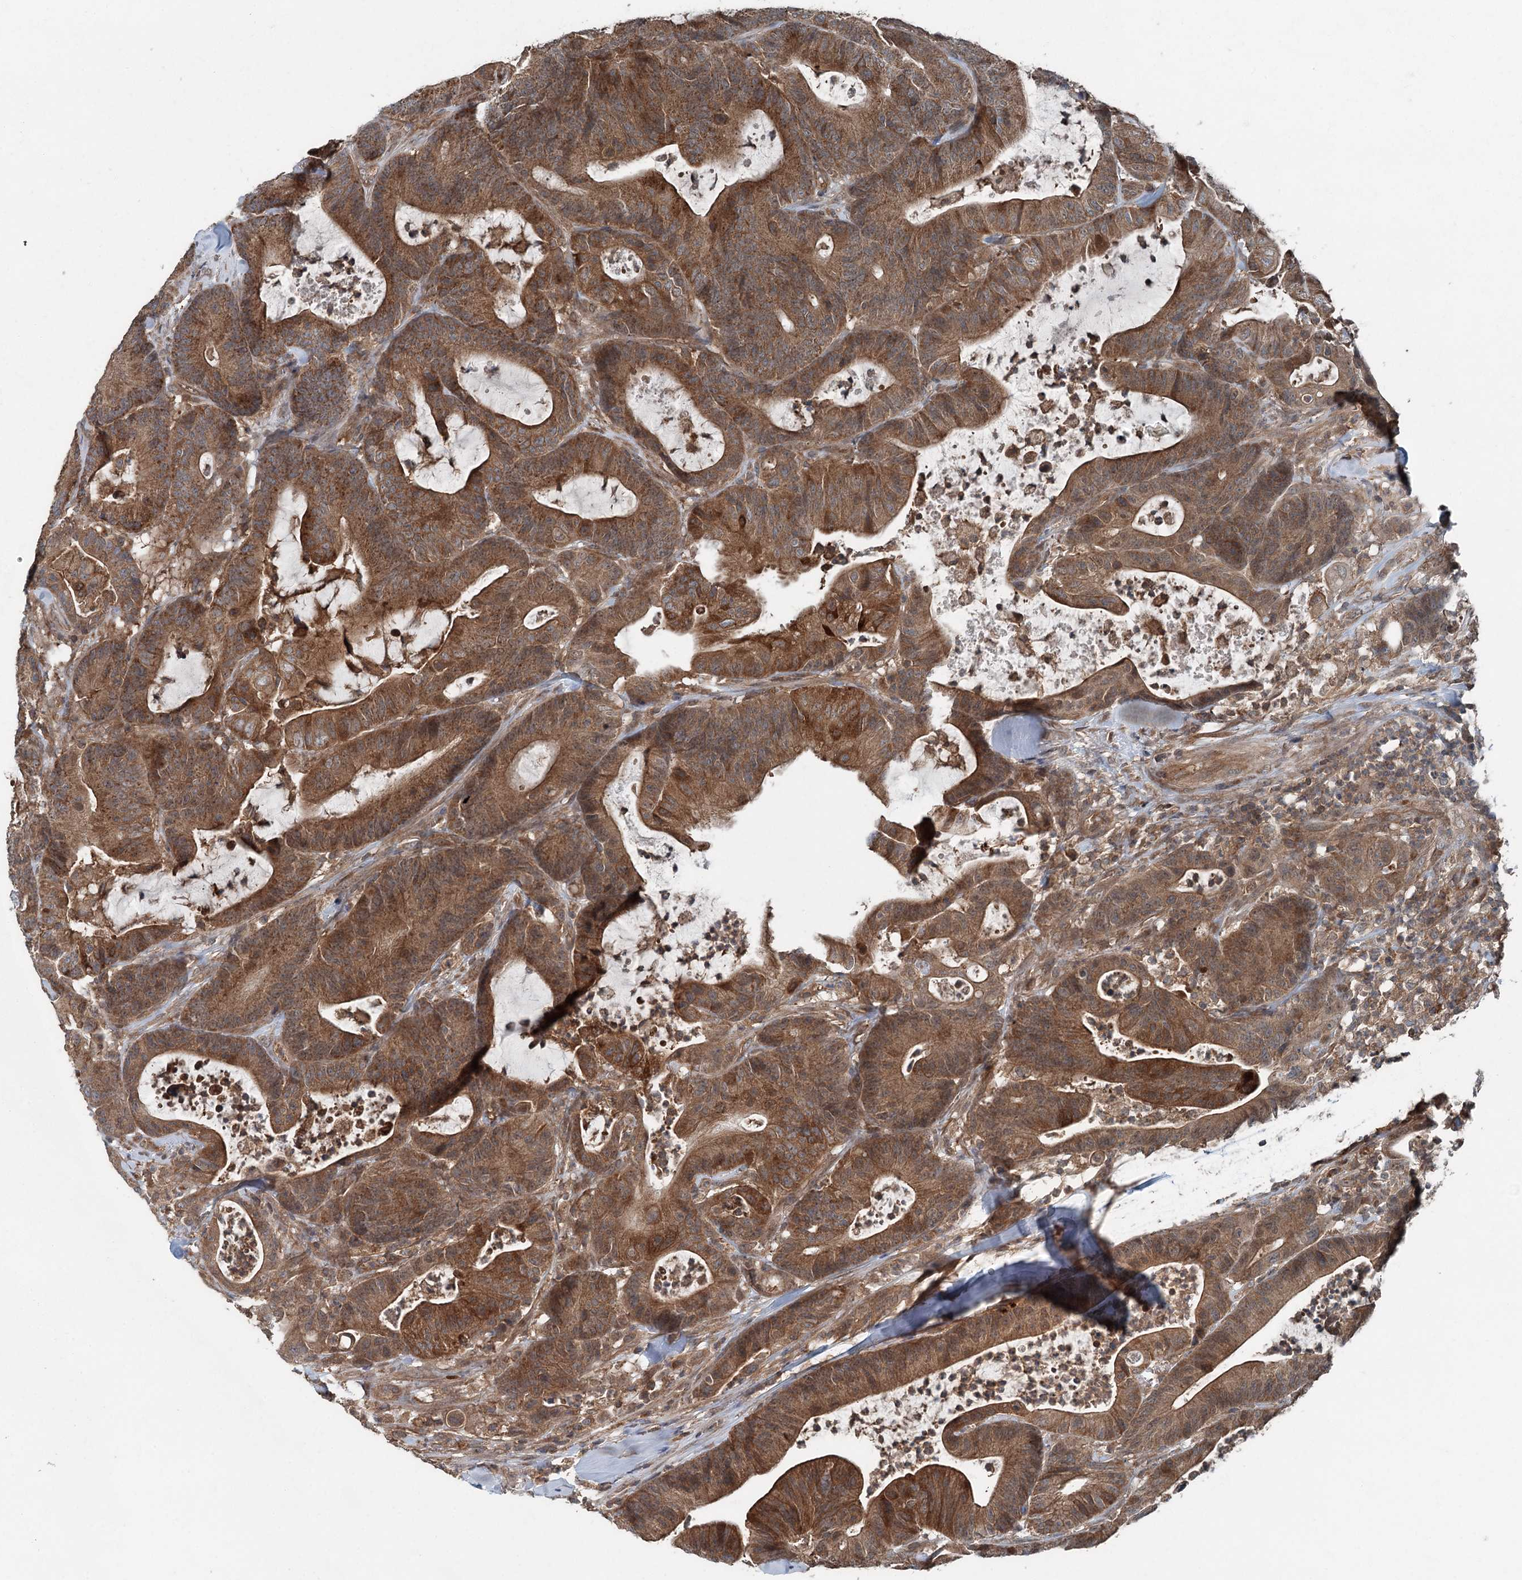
{"staining": {"intensity": "moderate", "quantity": ">75%", "location": "cytoplasmic/membranous"}, "tissue": "colorectal cancer", "cell_type": "Tumor cells", "image_type": "cancer", "snomed": [{"axis": "morphology", "description": "Adenocarcinoma, NOS"}, {"axis": "topography", "description": "Colon"}], "caption": "Colorectal cancer (adenocarcinoma) stained with a protein marker shows moderate staining in tumor cells.", "gene": "SKIC3", "patient": {"sex": "female", "age": 84}}